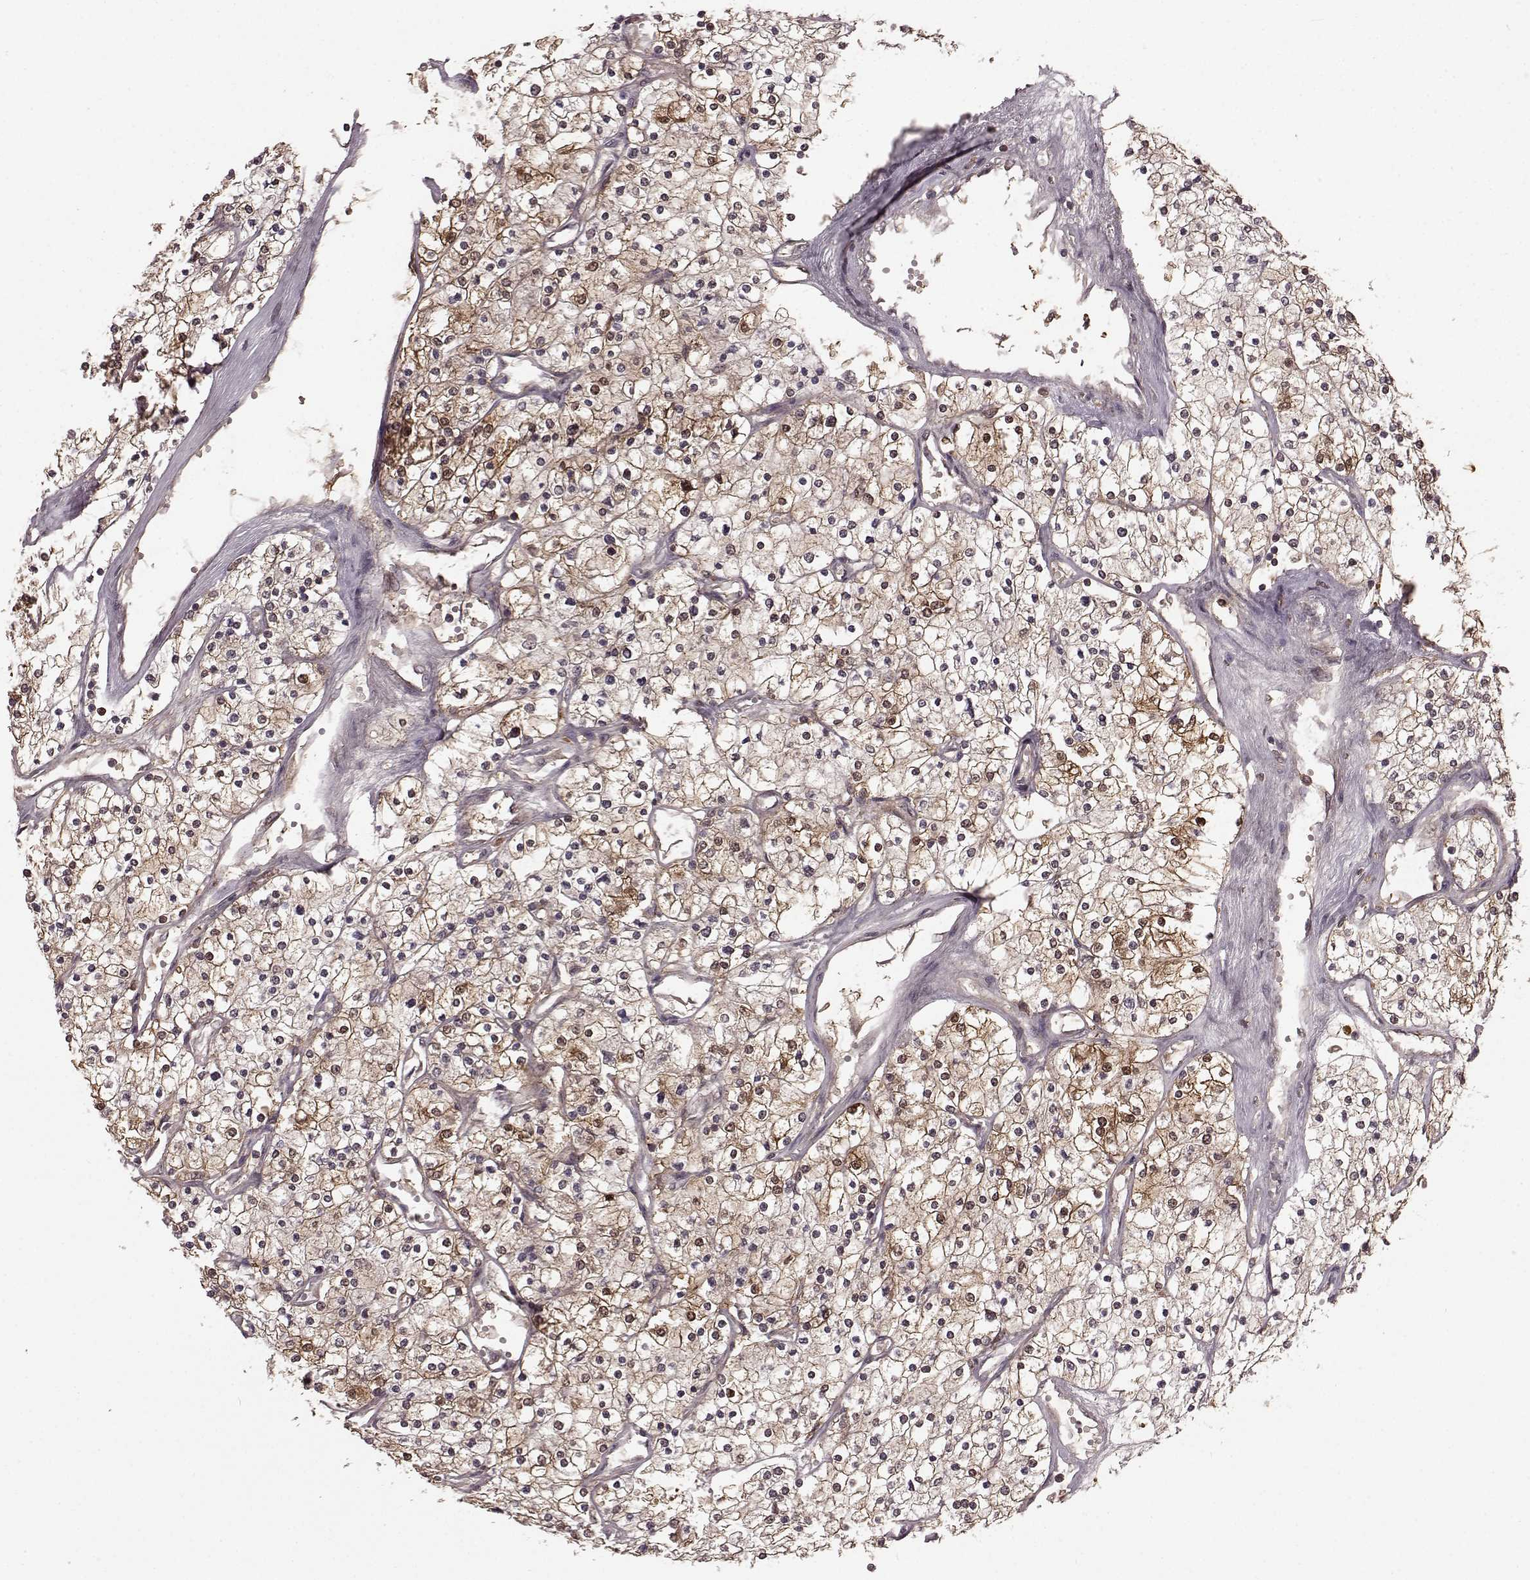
{"staining": {"intensity": "weak", "quantity": "25%-75%", "location": "cytoplasmic/membranous,nuclear"}, "tissue": "renal cancer", "cell_type": "Tumor cells", "image_type": "cancer", "snomed": [{"axis": "morphology", "description": "Adenocarcinoma, NOS"}, {"axis": "topography", "description": "Kidney"}], "caption": "Renal adenocarcinoma stained for a protein displays weak cytoplasmic/membranous and nuclear positivity in tumor cells.", "gene": "GSS", "patient": {"sex": "male", "age": 80}}